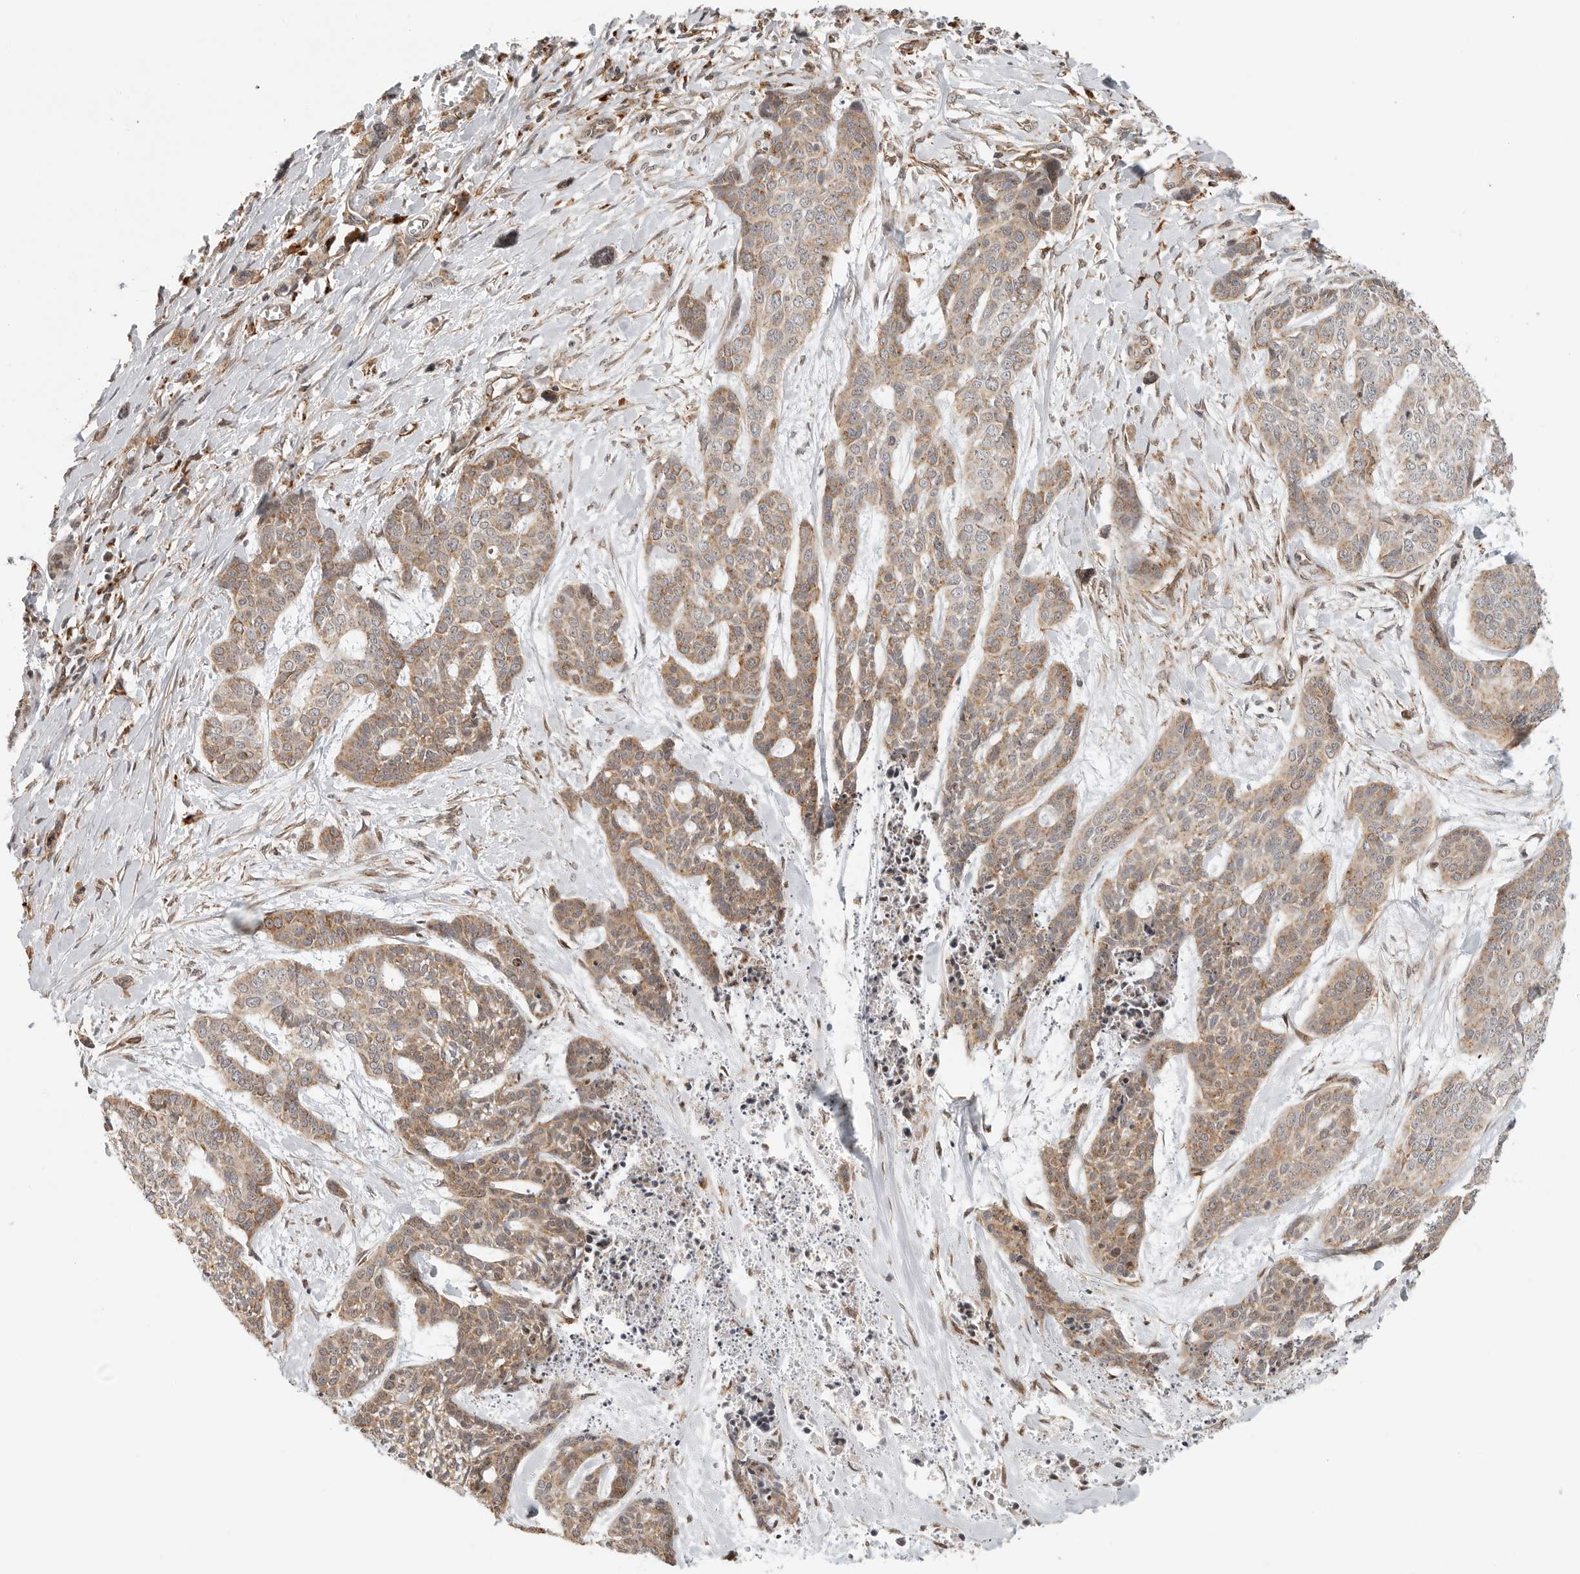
{"staining": {"intensity": "moderate", "quantity": ">75%", "location": "cytoplasmic/membranous"}, "tissue": "skin cancer", "cell_type": "Tumor cells", "image_type": "cancer", "snomed": [{"axis": "morphology", "description": "Basal cell carcinoma"}, {"axis": "topography", "description": "Skin"}], "caption": "Immunohistochemical staining of skin cancer reveals medium levels of moderate cytoplasmic/membranous expression in approximately >75% of tumor cells. (IHC, brightfield microscopy, high magnification).", "gene": "IDUA", "patient": {"sex": "female", "age": 64}}